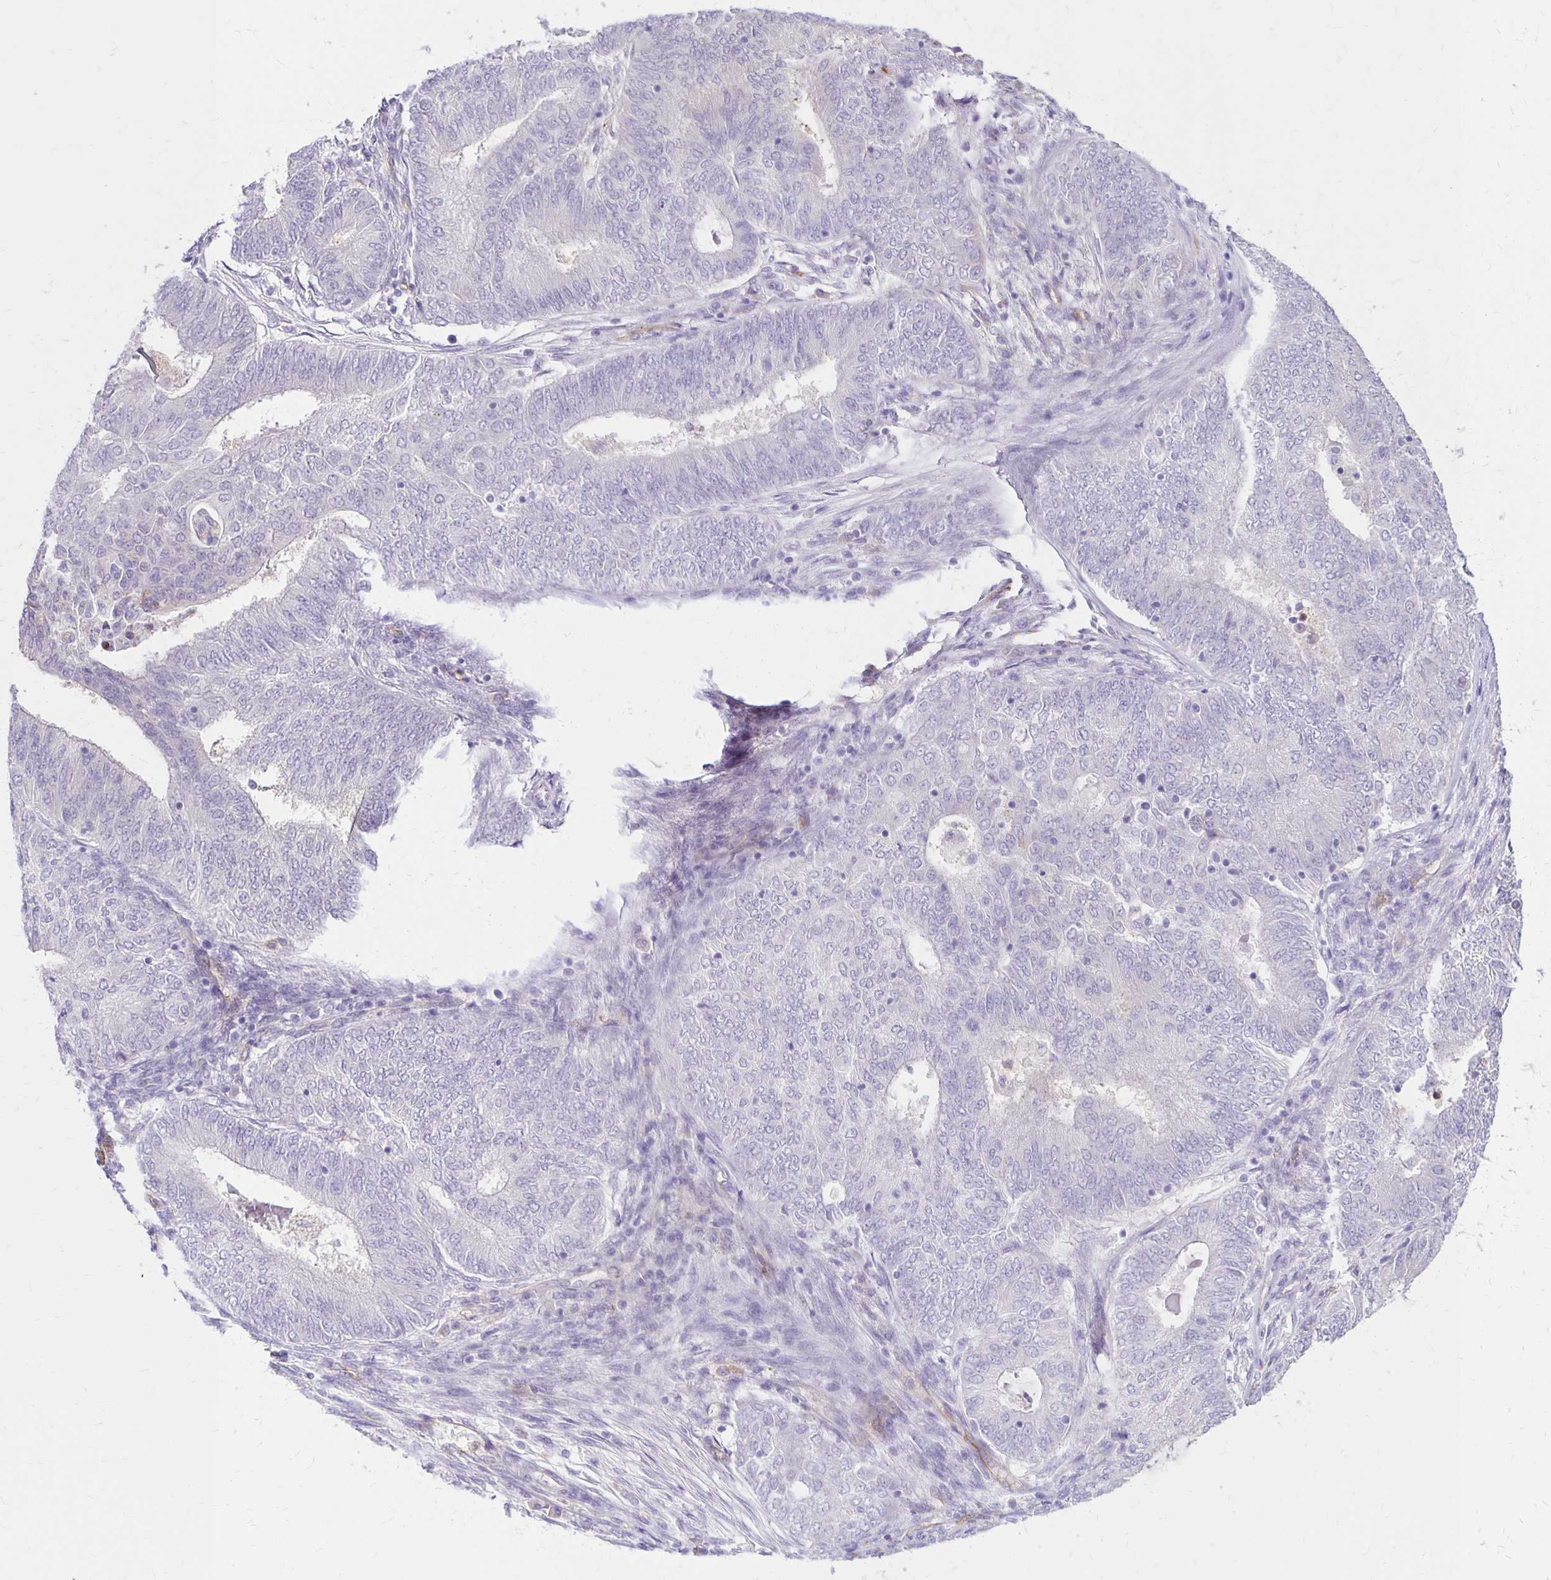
{"staining": {"intensity": "negative", "quantity": "none", "location": "none"}, "tissue": "endometrial cancer", "cell_type": "Tumor cells", "image_type": "cancer", "snomed": [{"axis": "morphology", "description": "Adenocarcinoma, NOS"}, {"axis": "topography", "description": "Endometrium"}], "caption": "Immunohistochemistry histopathology image of human endometrial cancer stained for a protein (brown), which reveals no positivity in tumor cells.", "gene": "TTYH1", "patient": {"sex": "female", "age": 62}}